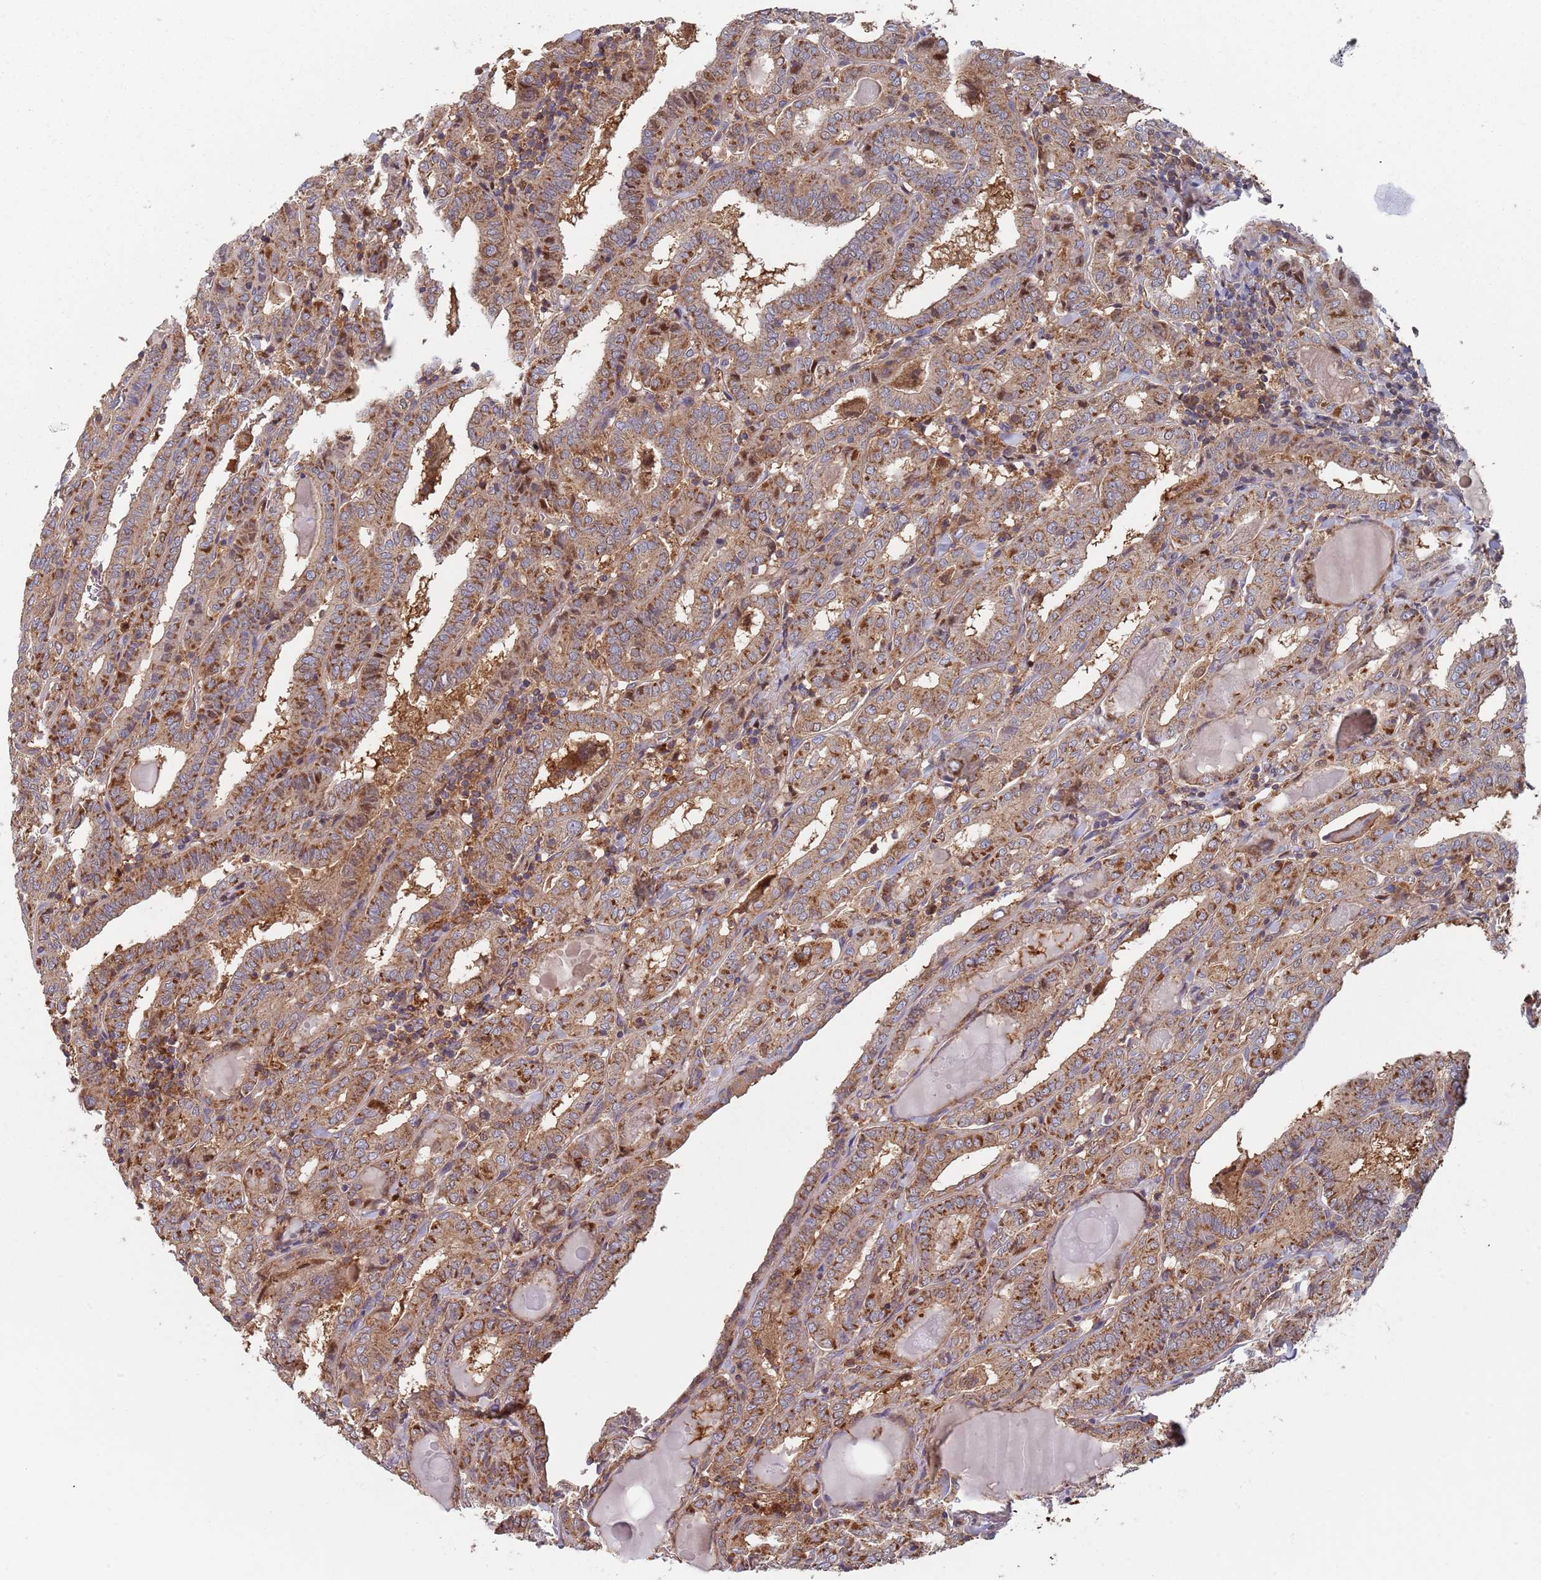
{"staining": {"intensity": "strong", "quantity": ">75%", "location": "cytoplasmic/membranous"}, "tissue": "thyroid cancer", "cell_type": "Tumor cells", "image_type": "cancer", "snomed": [{"axis": "morphology", "description": "Papillary adenocarcinoma, NOS"}, {"axis": "topography", "description": "Thyroid gland"}], "caption": "A histopathology image of human thyroid cancer stained for a protein displays strong cytoplasmic/membranous brown staining in tumor cells.", "gene": "GDI2", "patient": {"sex": "female", "age": 72}}